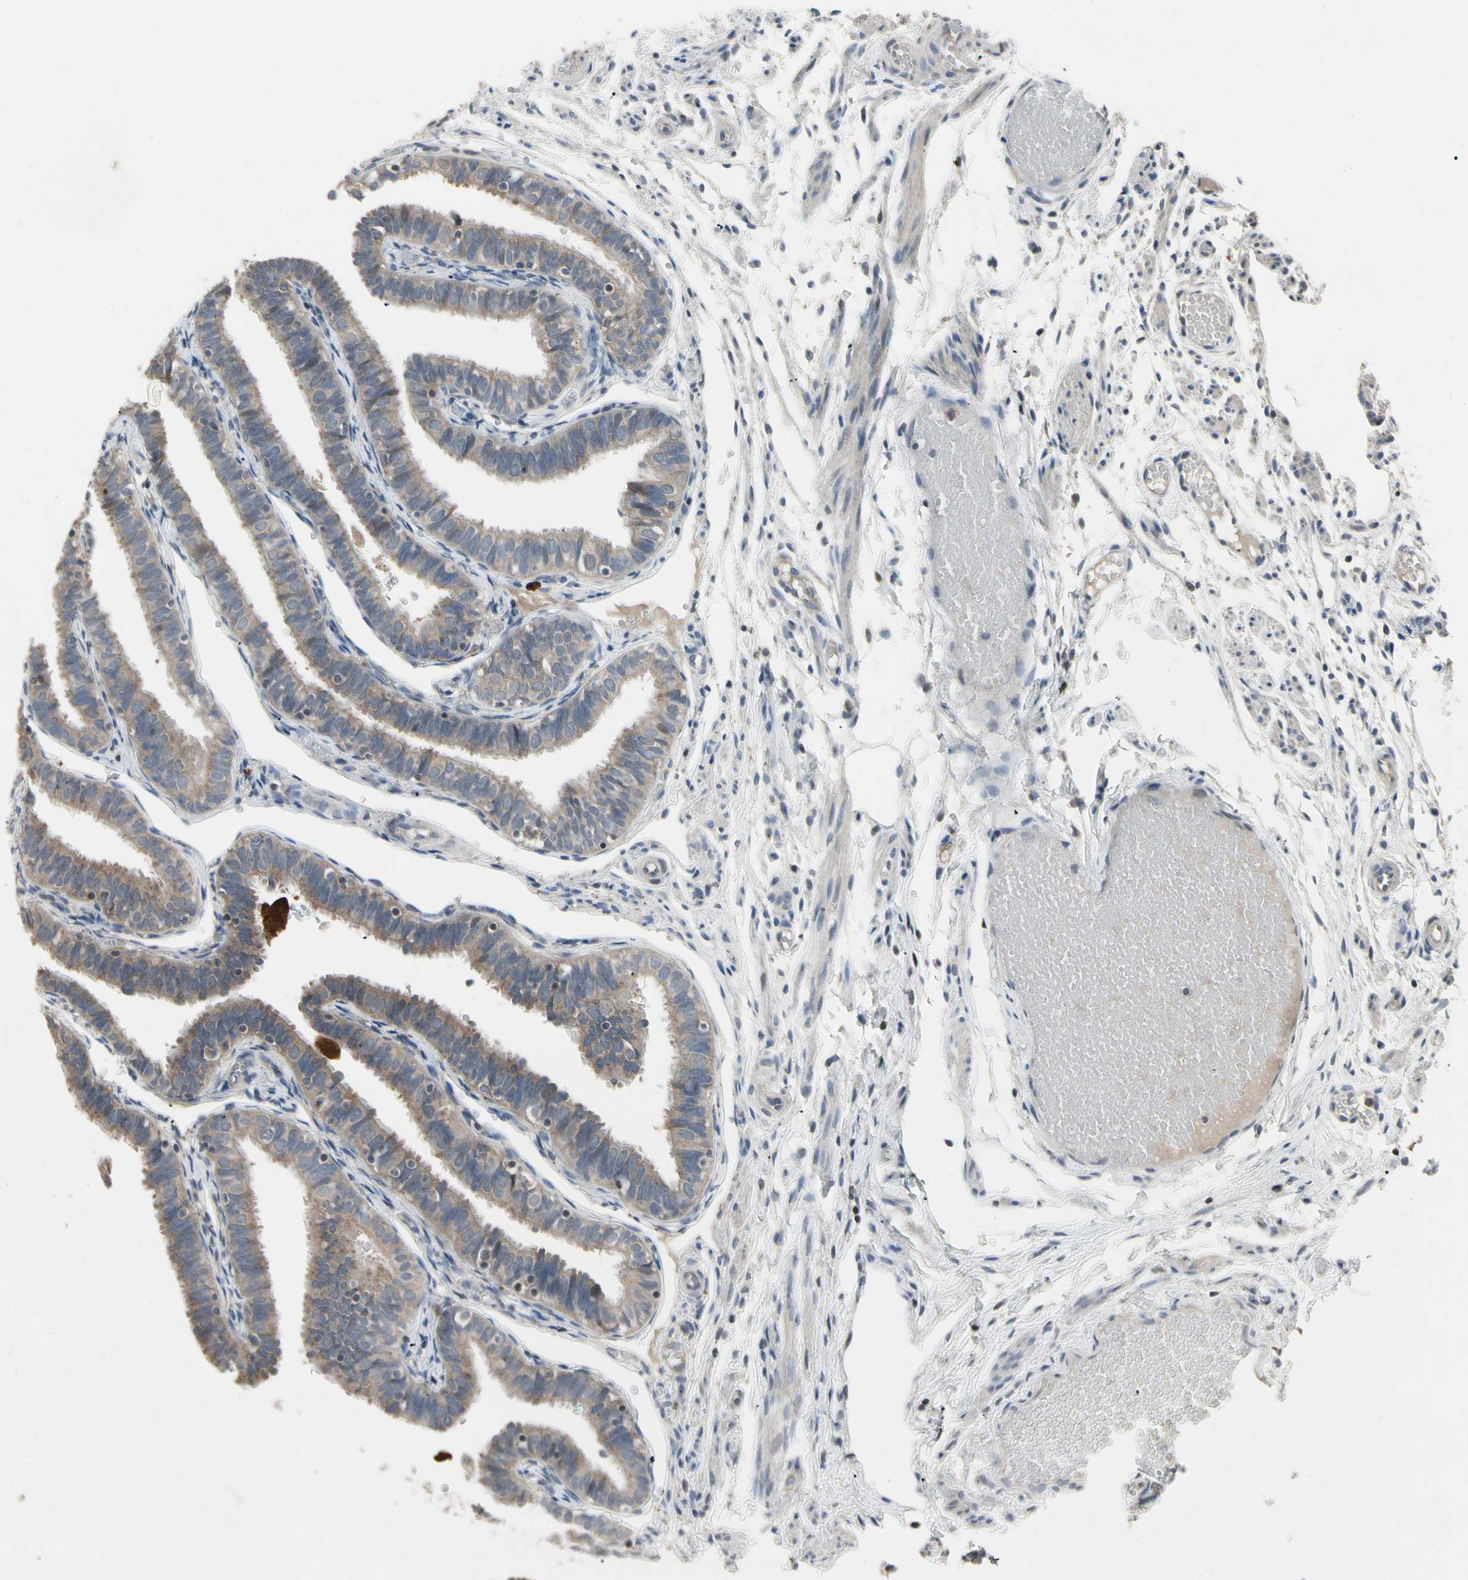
{"staining": {"intensity": "moderate", "quantity": ">75%", "location": "cytoplasmic/membranous"}, "tissue": "fallopian tube", "cell_type": "Glandular cells", "image_type": "normal", "snomed": [{"axis": "morphology", "description": "Normal tissue, NOS"}, {"axis": "topography", "description": "Fallopian tube"}], "caption": "Protein staining of benign fallopian tube displays moderate cytoplasmic/membranous positivity in approximately >75% of glandular cells. (Brightfield microscopy of DAB IHC at high magnification).", "gene": "NMI", "patient": {"sex": "female", "age": 46}}